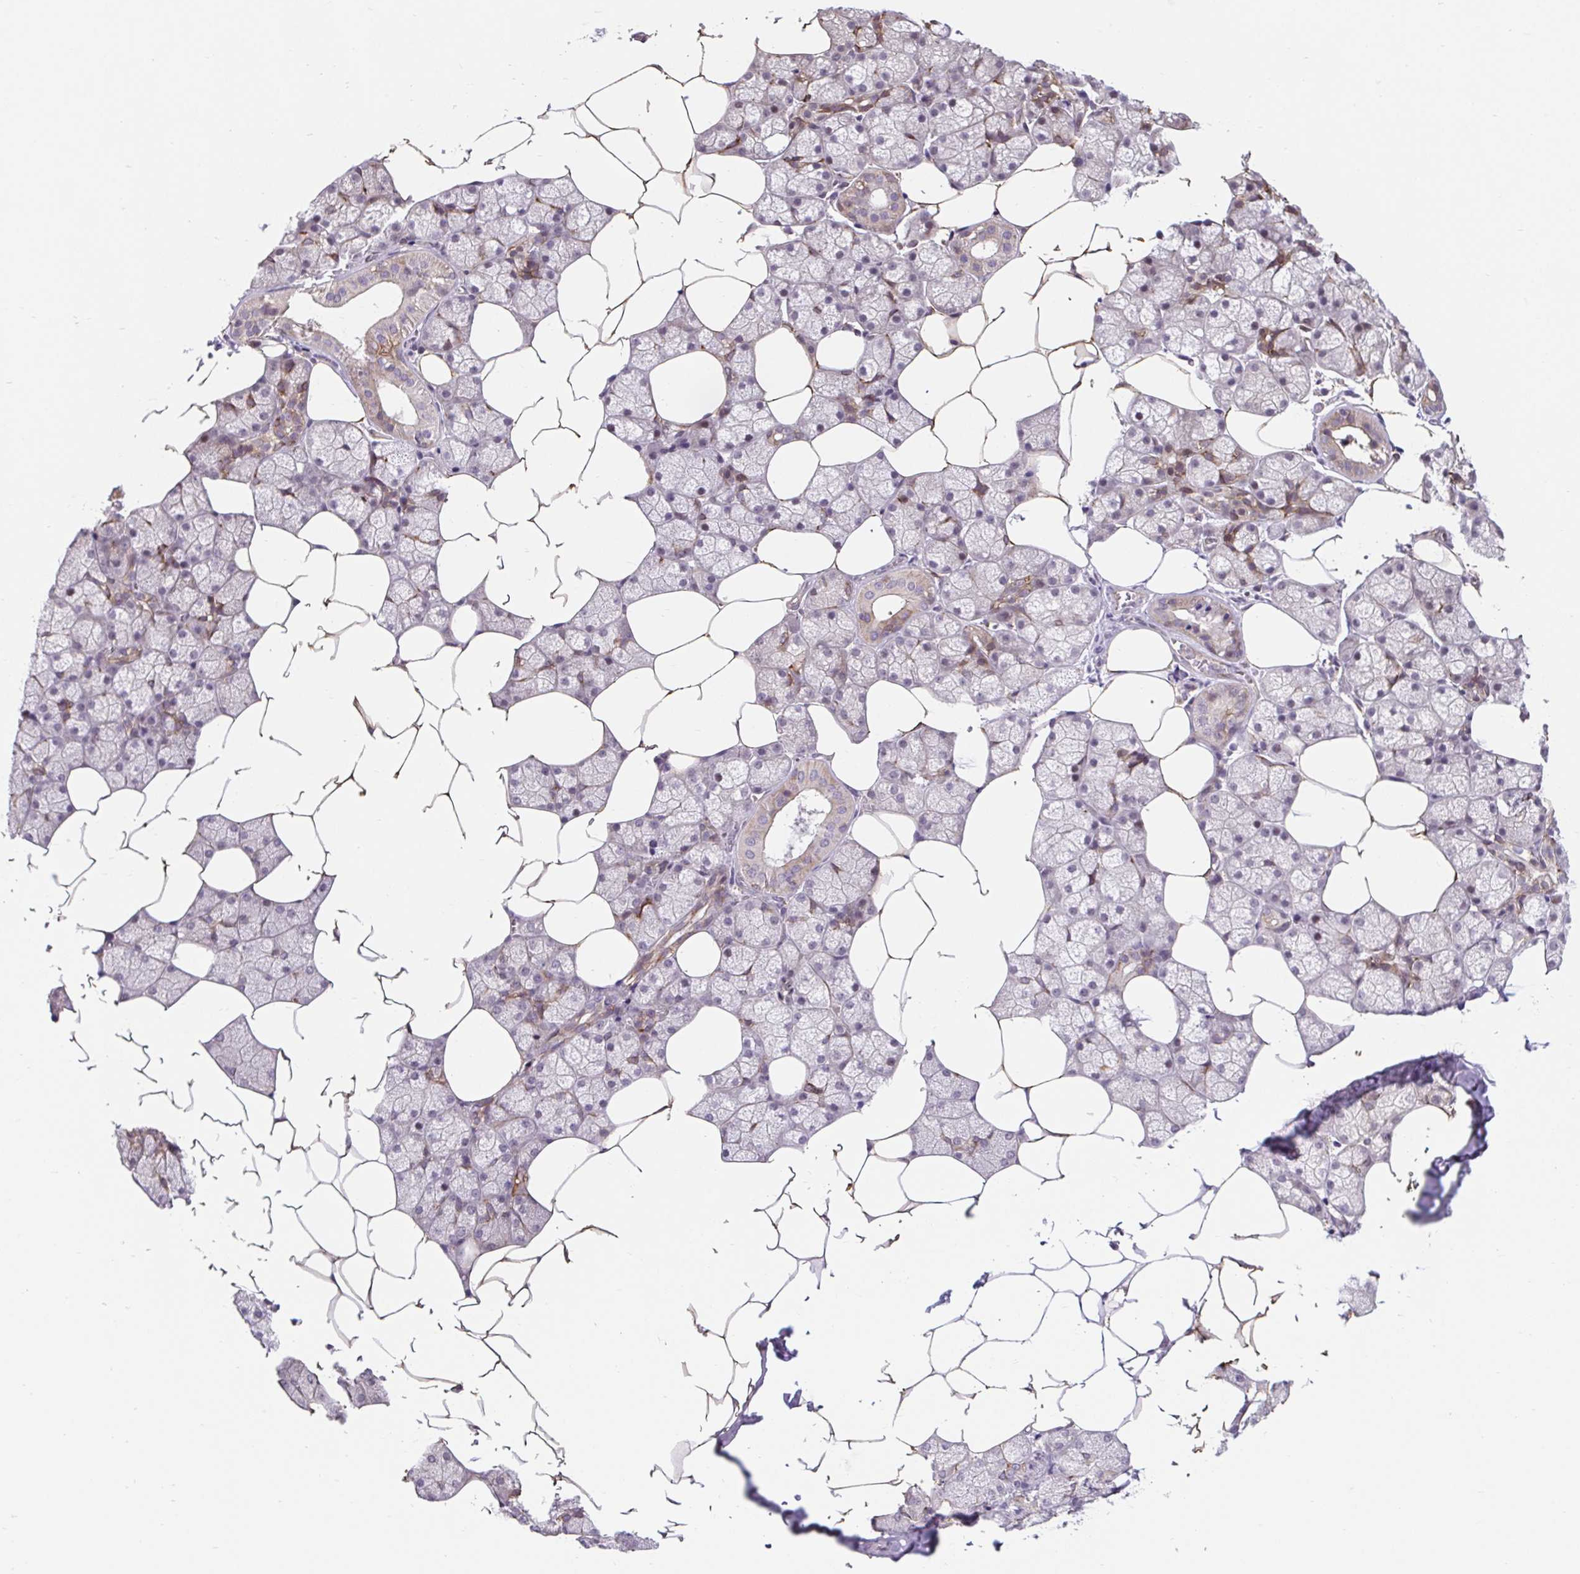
{"staining": {"intensity": "weak", "quantity": "<25%", "location": "cytoplasmic/membranous"}, "tissue": "salivary gland", "cell_type": "Glandular cells", "image_type": "normal", "snomed": [{"axis": "morphology", "description": "Normal tissue, NOS"}, {"axis": "topography", "description": "Salivary gland"}], "caption": "The image shows no significant positivity in glandular cells of salivary gland.", "gene": "LYPD5", "patient": {"sex": "female", "age": 43}}